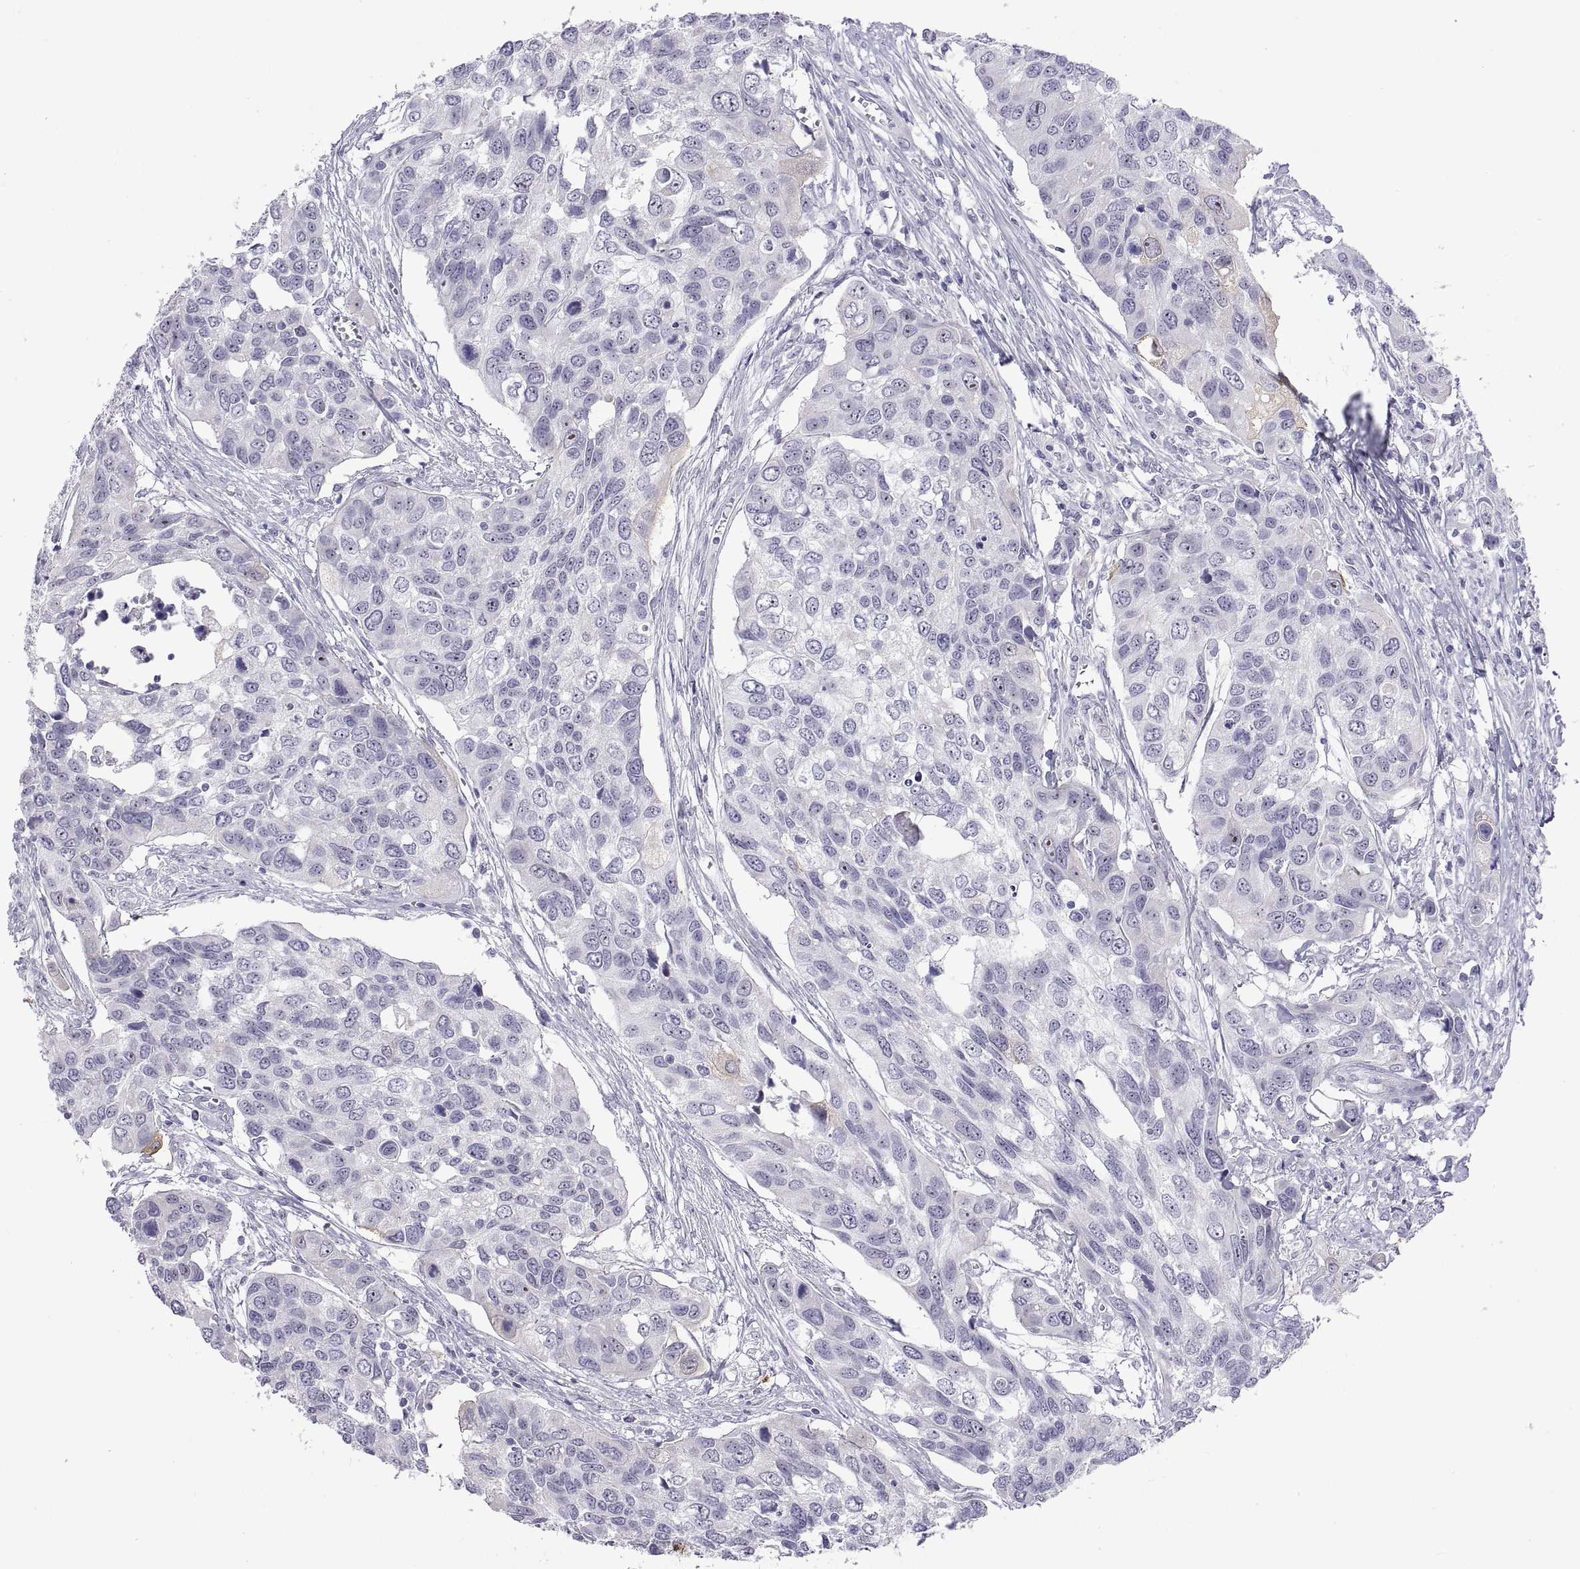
{"staining": {"intensity": "negative", "quantity": "none", "location": "none"}, "tissue": "urothelial cancer", "cell_type": "Tumor cells", "image_type": "cancer", "snomed": [{"axis": "morphology", "description": "Urothelial carcinoma, High grade"}, {"axis": "topography", "description": "Urinary bladder"}], "caption": "The histopathology image displays no staining of tumor cells in high-grade urothelial carcinoma. The staining was performed using DAB to visualize the protein expression in brown, while the nuclei were stained in blue with hematoxylin (Magnification: 20x).", "gene": "VSX2", "patient": {"sex": "male", "age": 60}}